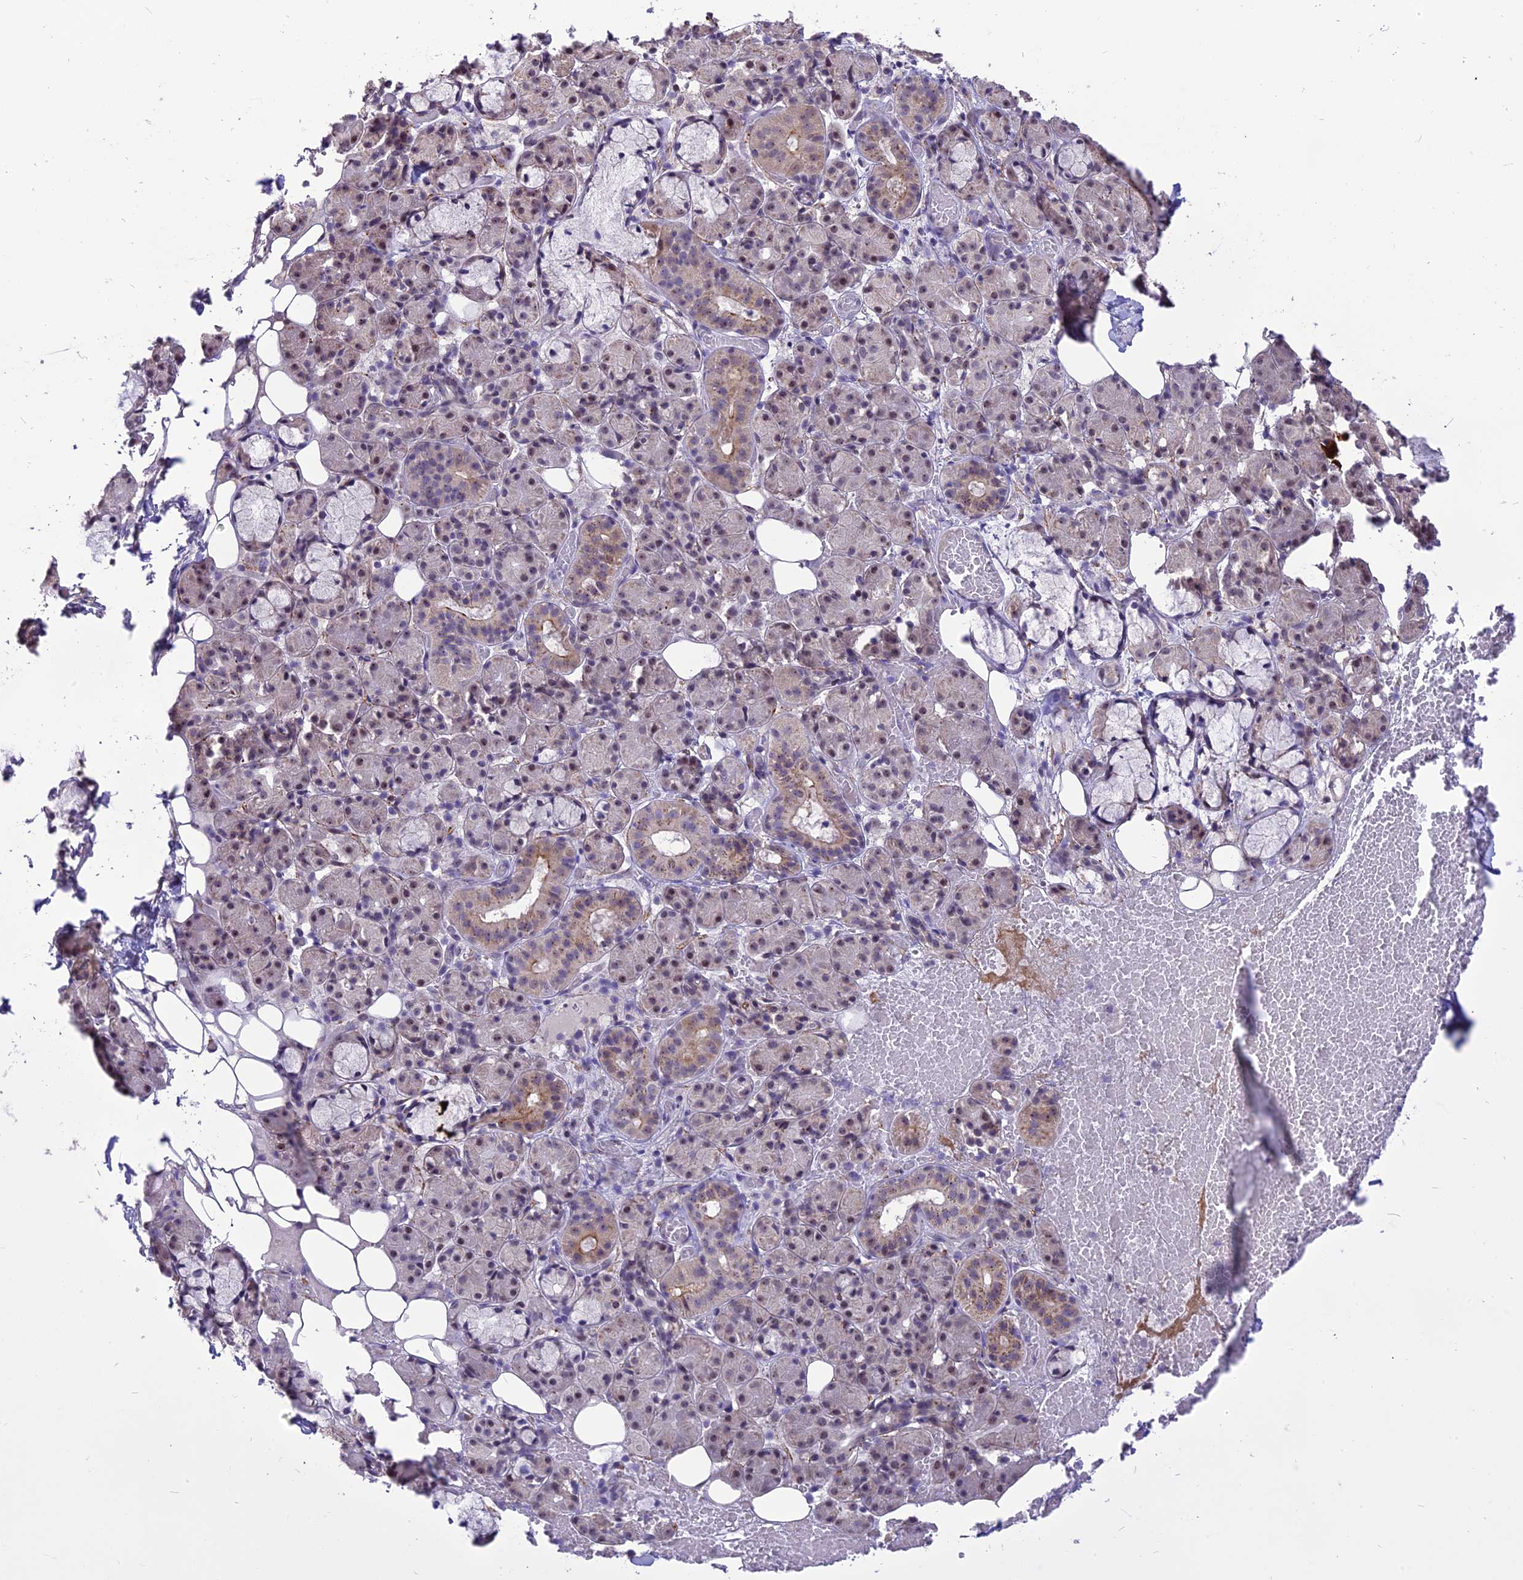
{"staining": {"intensity": "moderate", "quantity": "<25%", "location": "cytoplasmic/membranous"}, "tissue": "salivary gland", "cell_type": "Glandular cells", "image_type": "normal", "snomed": [{"axis": "morphology", "description": "Normal tissue, NOS"}, {"axis": "topography", "description": "Salivary gland"}], "caption": "Glandular cells display low levels of moderate cytoplasmic/membranous staining in approximately <25% of cells in normal human salivary gland.", "gene": "CMSS1", "patient": {"sex": "male", "age": 63}}